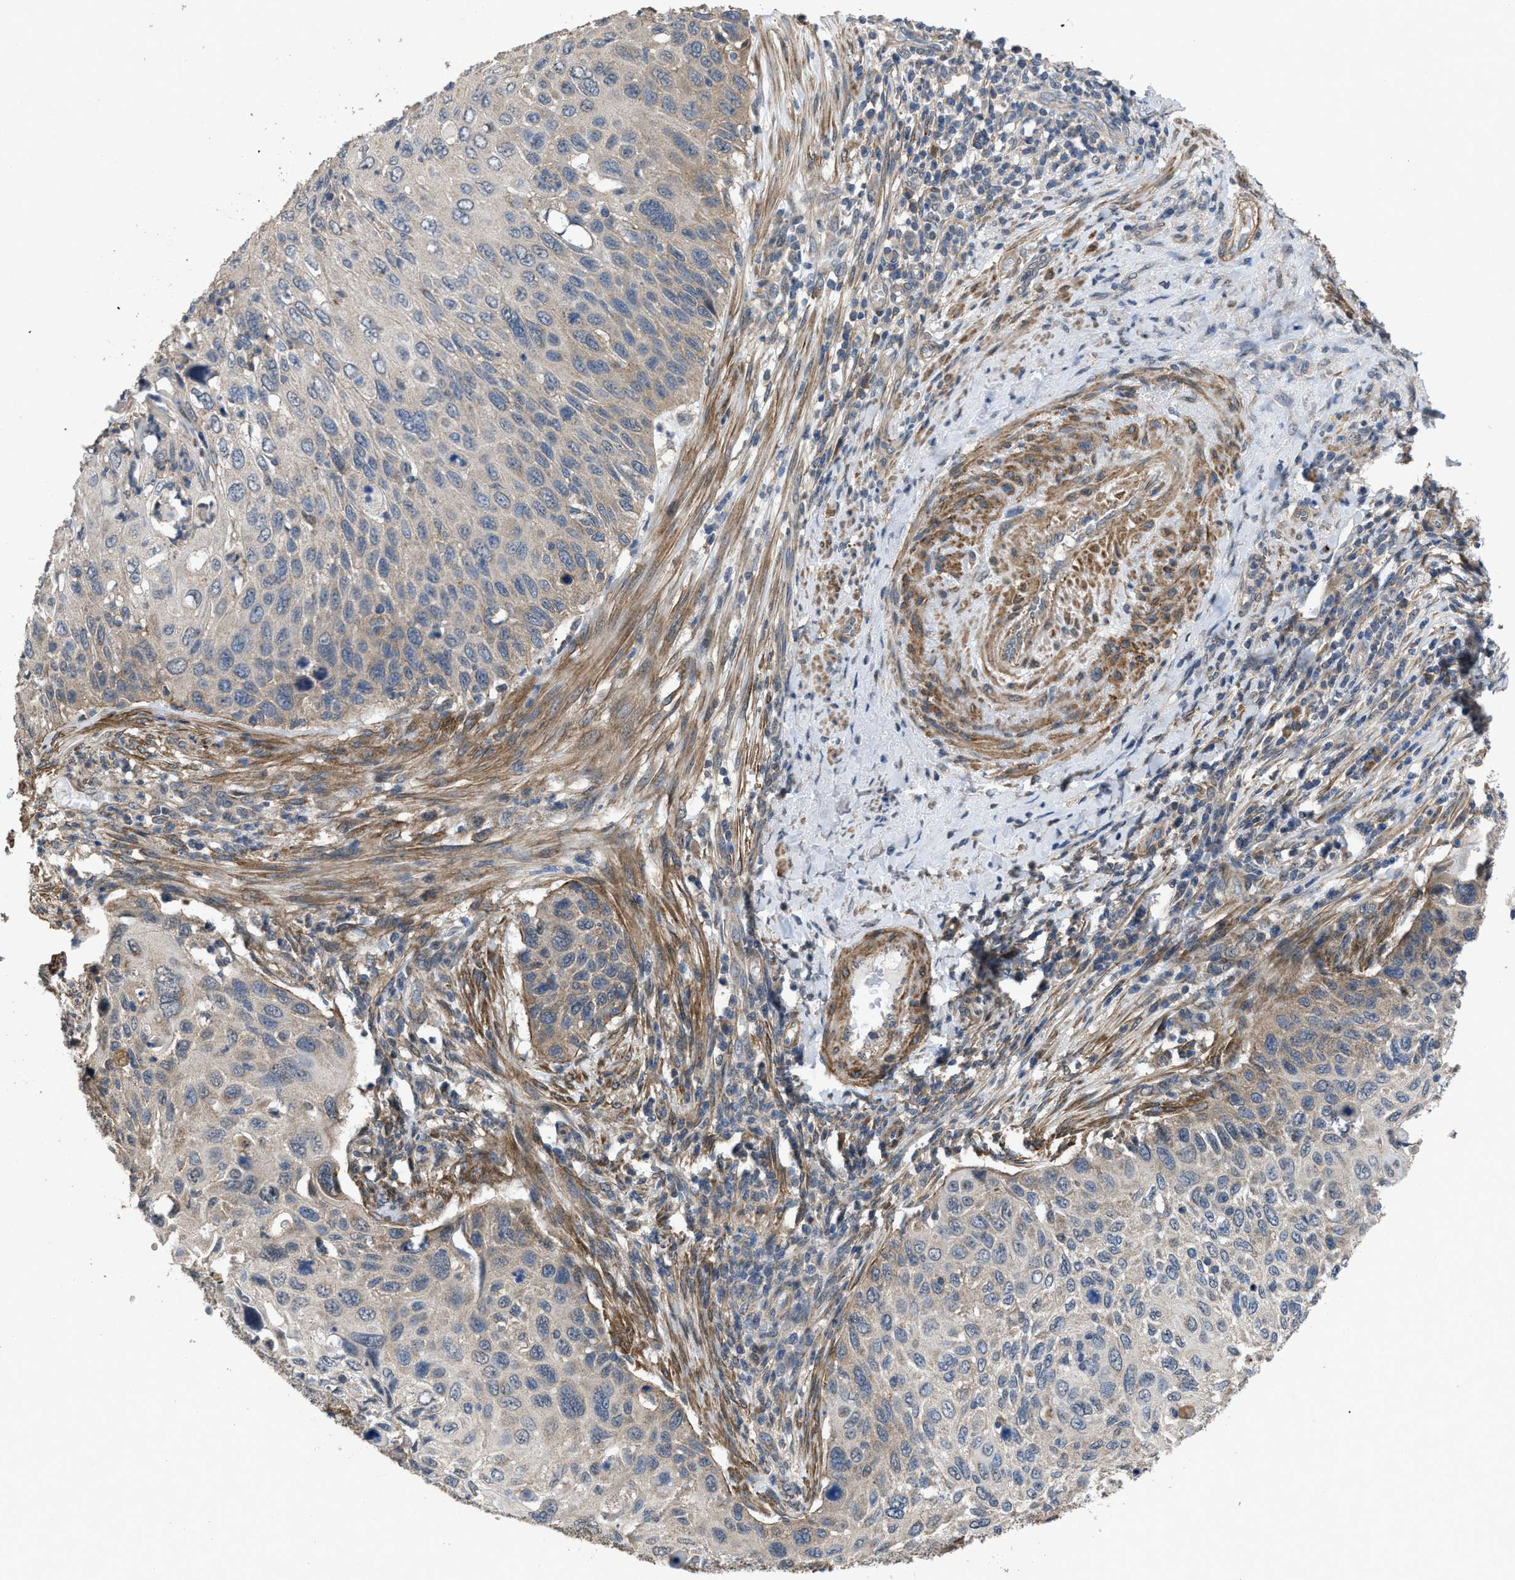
{"staining": {"intensity": "weak", "quantity": "25%-75%", "location": "cytoplasmic/membranous"}, "tissue": "cervical cancer", "cell_type": "Tumor cells", "image_type": "cancer", "snomed": [{"axis": "morphology", "description": "Squamous cell carcinoma, NOS"}, {"axis": "topography", "description": "Cervix"}], "caption": "Human cervical cancer stained with a protein marker shows weak staining in tumor cells.", "gene": "ARL6", "patient": {"sex": "female", "age": 70}}